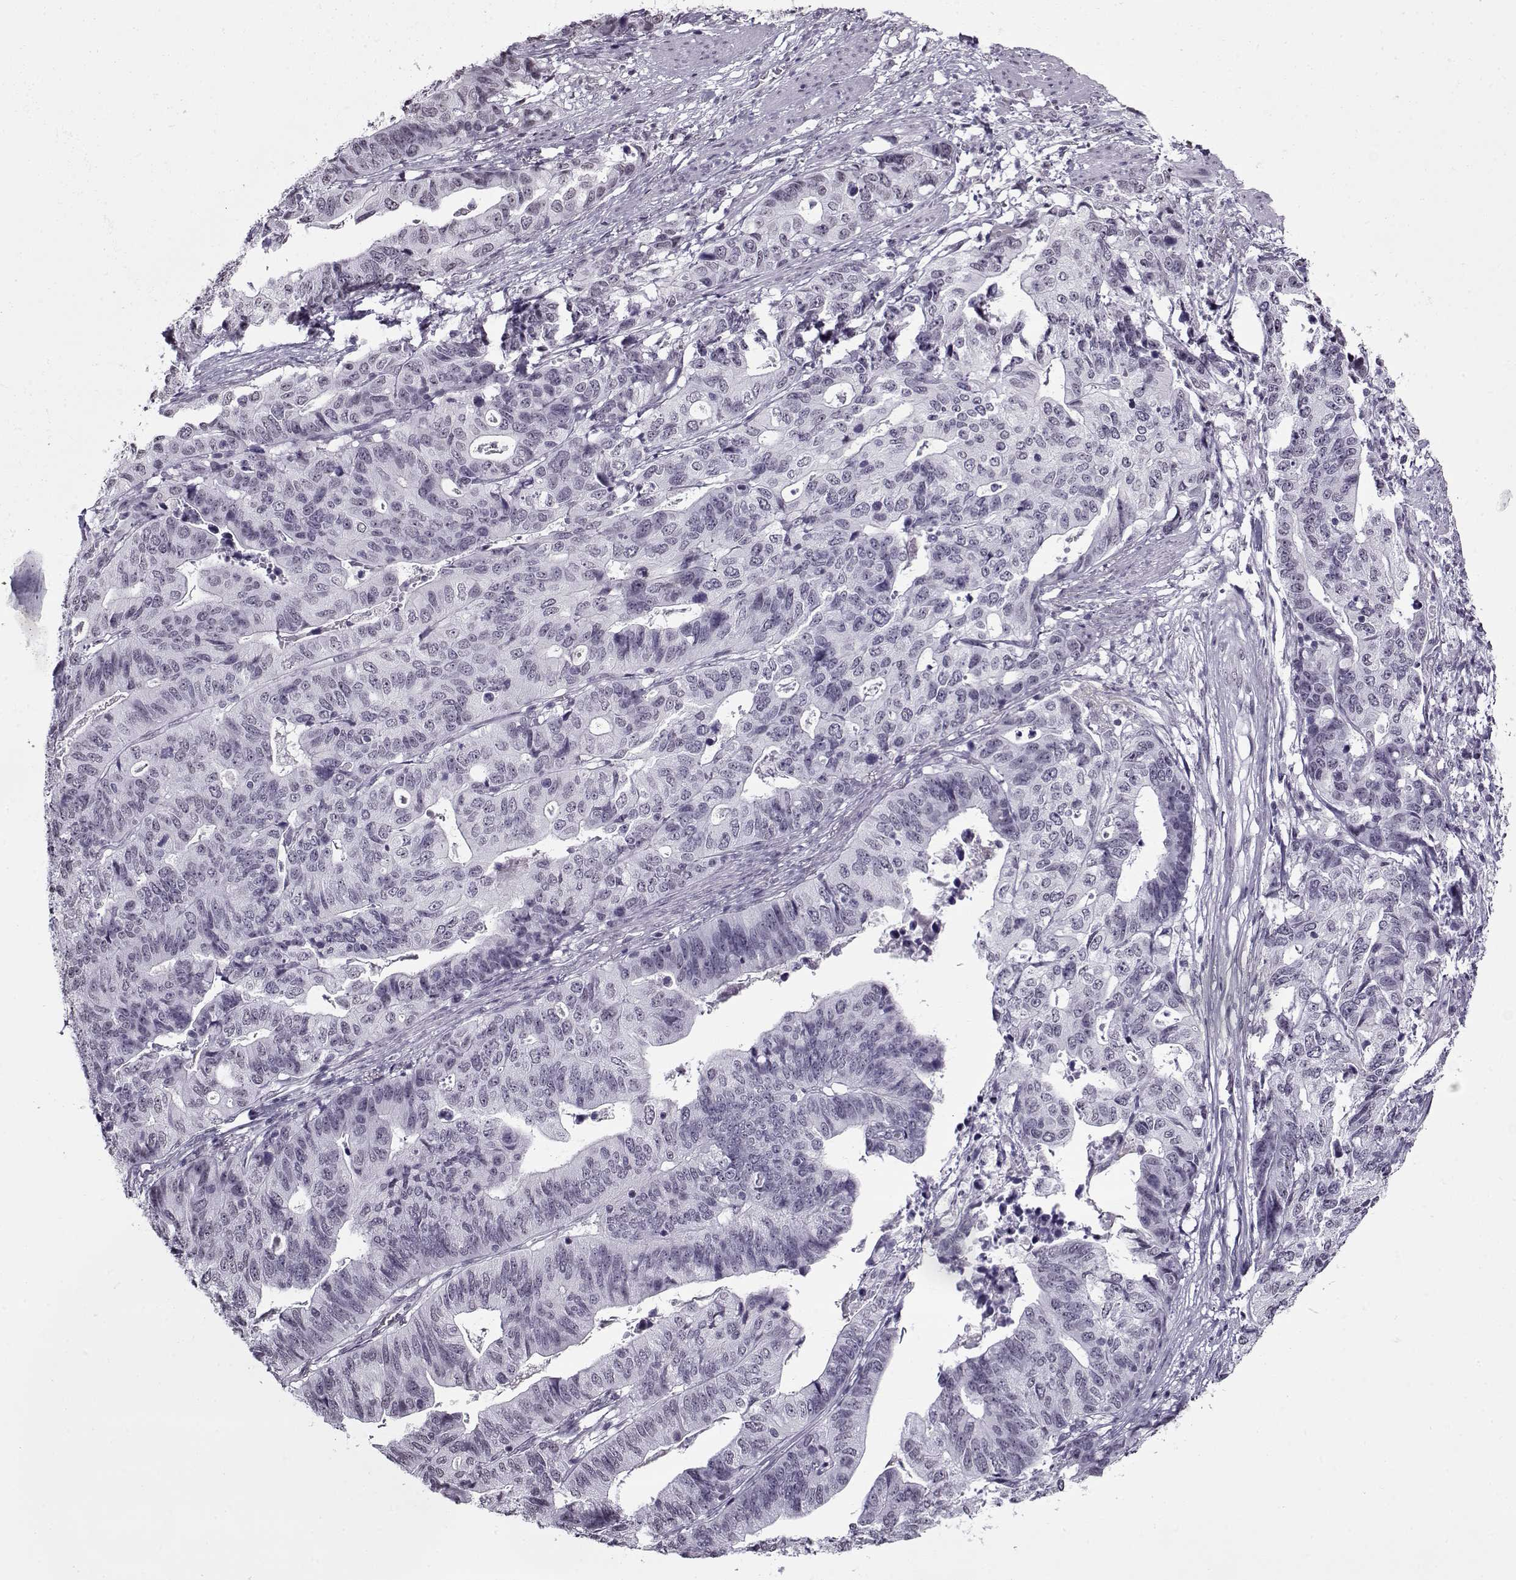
{"staining": {"intensity": "negative", "quantity": "none", "location": "none"}, "tissue": "stomach cancer", "cell_type": "Tumor cells", "image_type": "cancer", "snomed": [{"axis": "morphology", "description": "Adenocarcinoma, NOS"}, {"axis": "topography", "description": "Stomach, upper"}], "caption": "DAB immunohistochemical staining of stomach adenocarcinoma displays no significant expression in tumor cells. Brightfield microscopy of immunohistochemistry (IHC) stained with DAB (brown) and hematoxylin (blue), captured at high magnification.", "gene": "PRMT8", "patient": {"sex": "female", "age": 67}}